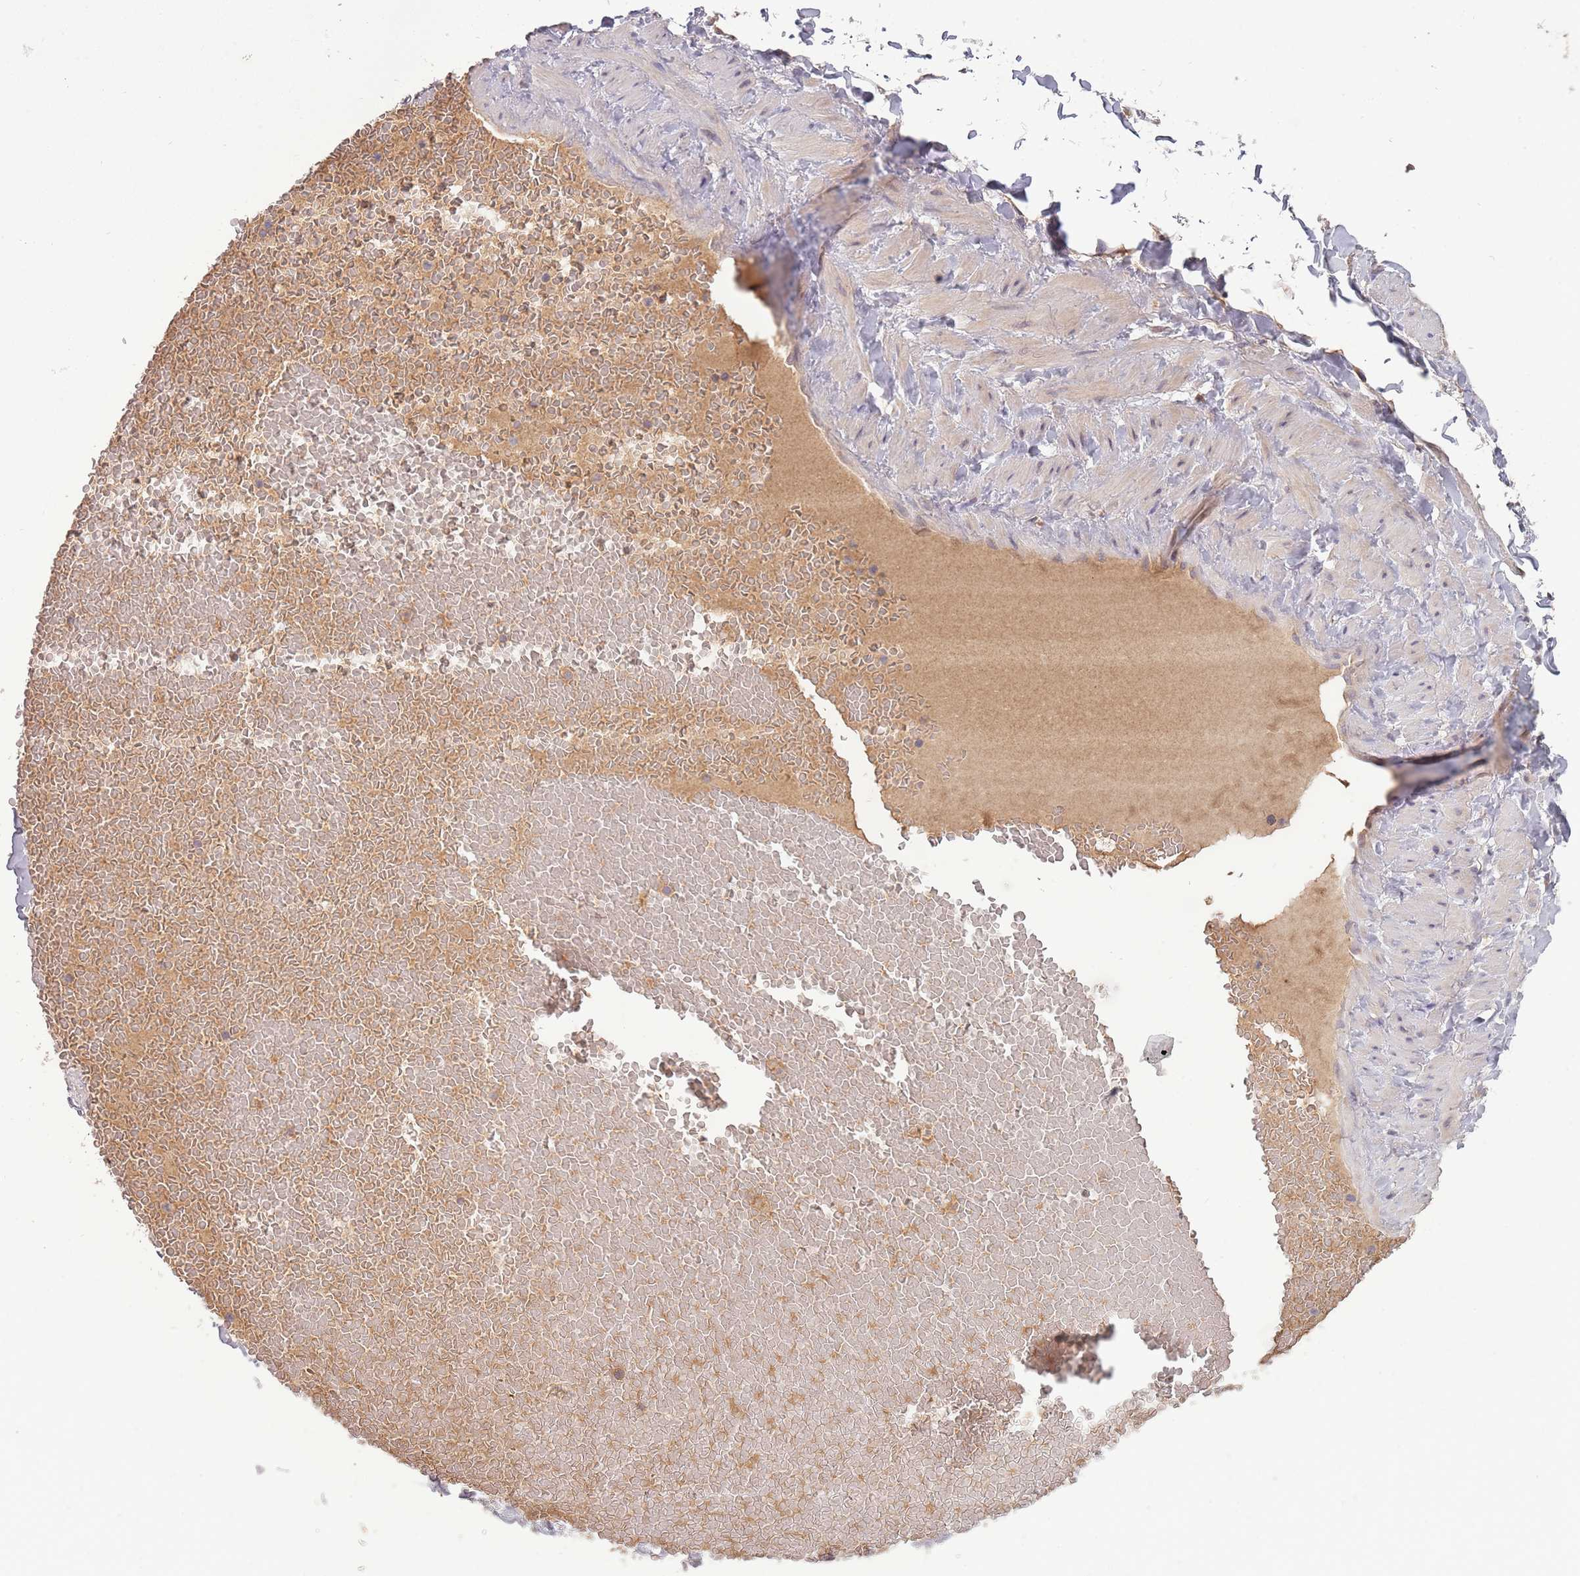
{"staining": {"intensity": "negative", "quantity": "none", "location": "none"}, "tissue": "adipose tissue", "cell_type": "Adipocytes", "image_type": "normal", "snomed": [{"axis": "morphology", "description": "Normal tissue, NOS"}, {"axis": "topography", "description": "Soft tissue"}, {"axis": "topography", "description": "Vascular tissue"}], "caption": "Adipocytes show no significant expression in benign adipose tissue. (DAB immunohistochemistry with hematoxylin counter stain).", "gene": "USP32", "patient": {"sex": "male", "age": 54}}